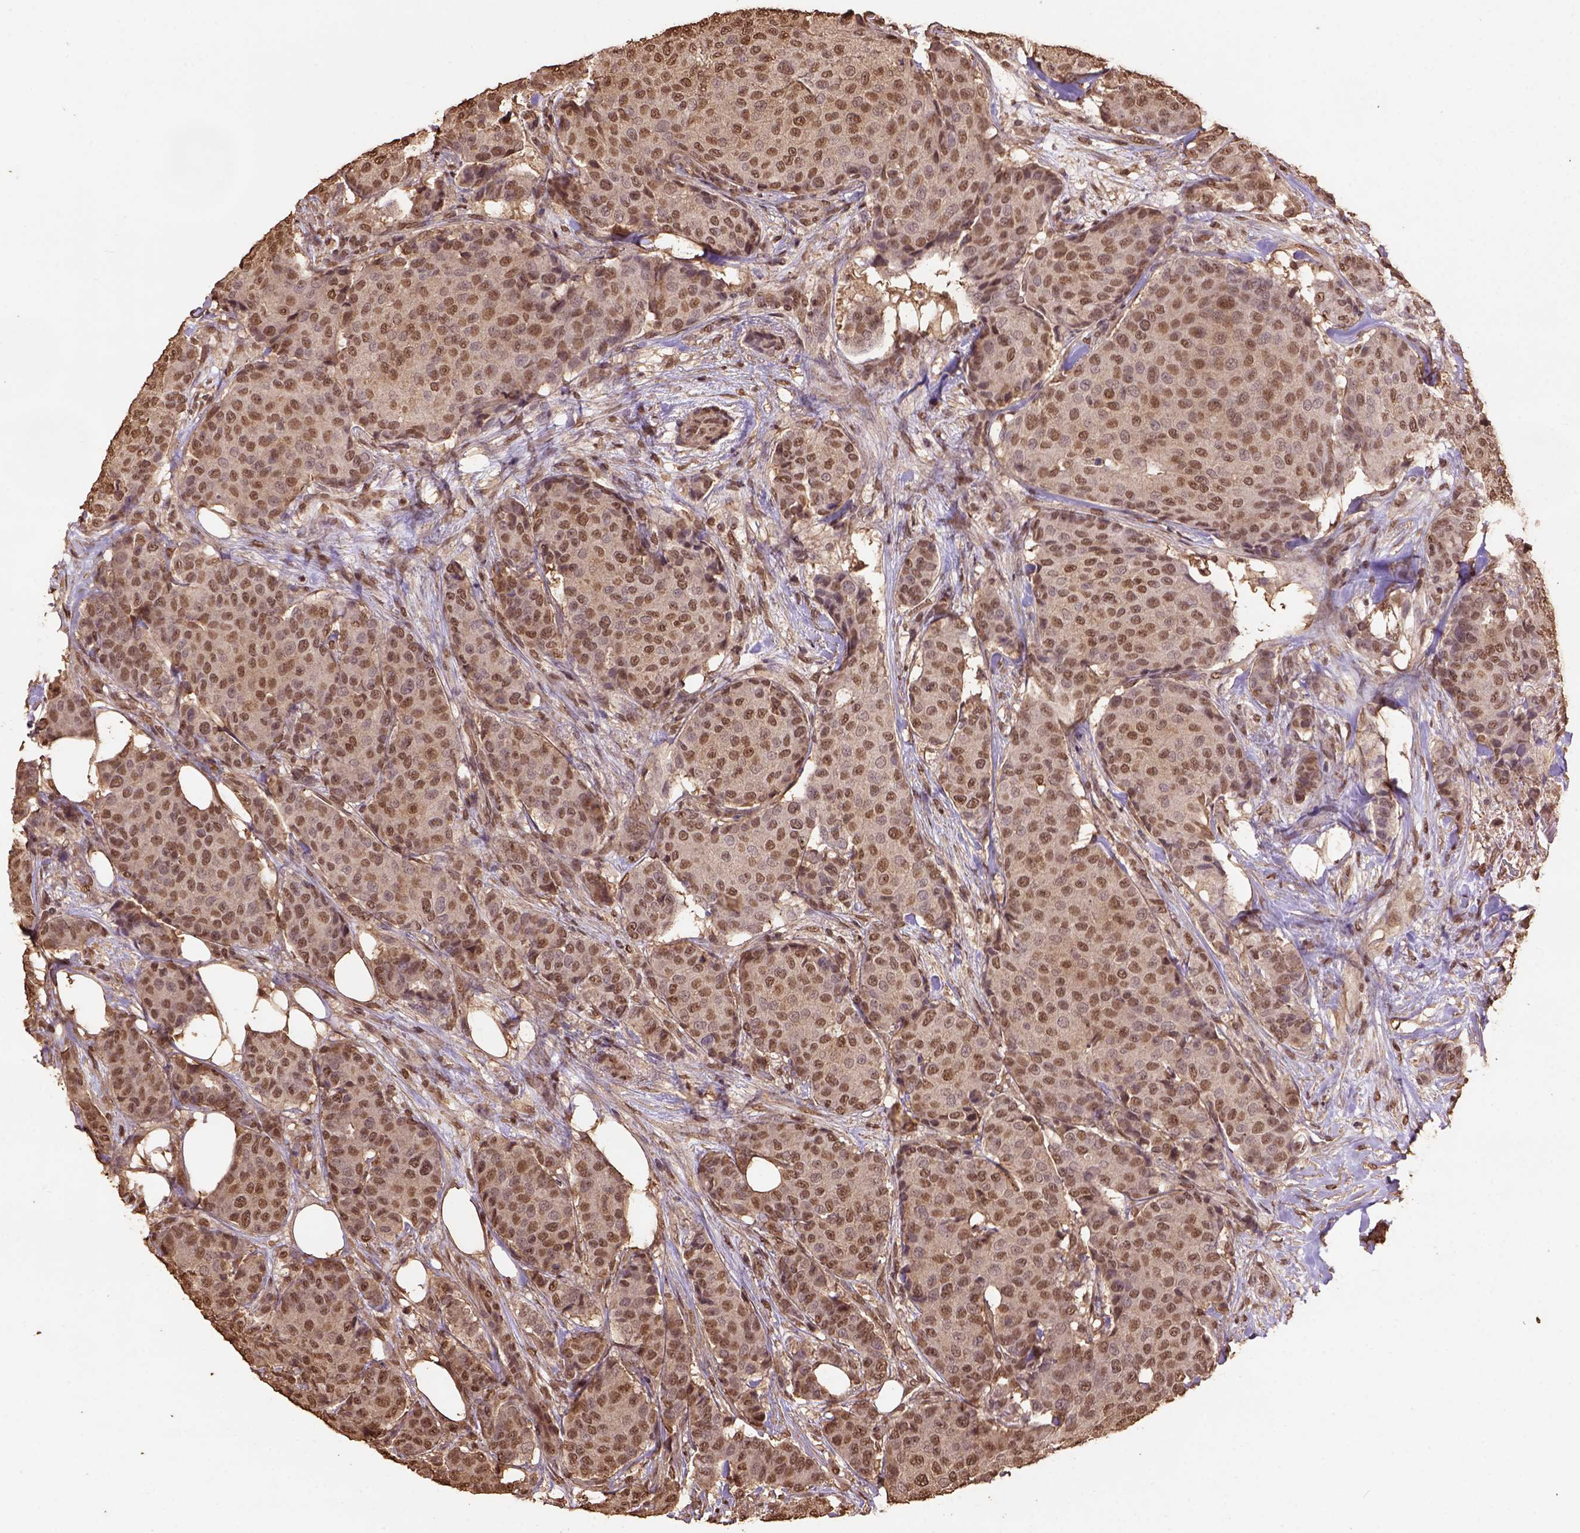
{"staining": {"intensity": "moderate", "quantity": ">75%", "location": "nuclear"}, "tissue": "breast cancer", "cell_type": "Tumor cells", "image_type": "cancer", "snomed": [{"axis": "morphology", "description": "Duct carcinoma"}, {"axis": "topography", "description": "Breast"}], "caption": "IHC micrograph of neoplastic tissue: invasive ductal carcinoma (breast) stained using IHC reveals medium levels of moderate protein expression localized specifically in the nuclear of tumor cells, appearing as a nuclear brown color.", "gene": "CSTF2T", "patient": {"sex": "female", "age": 75}}